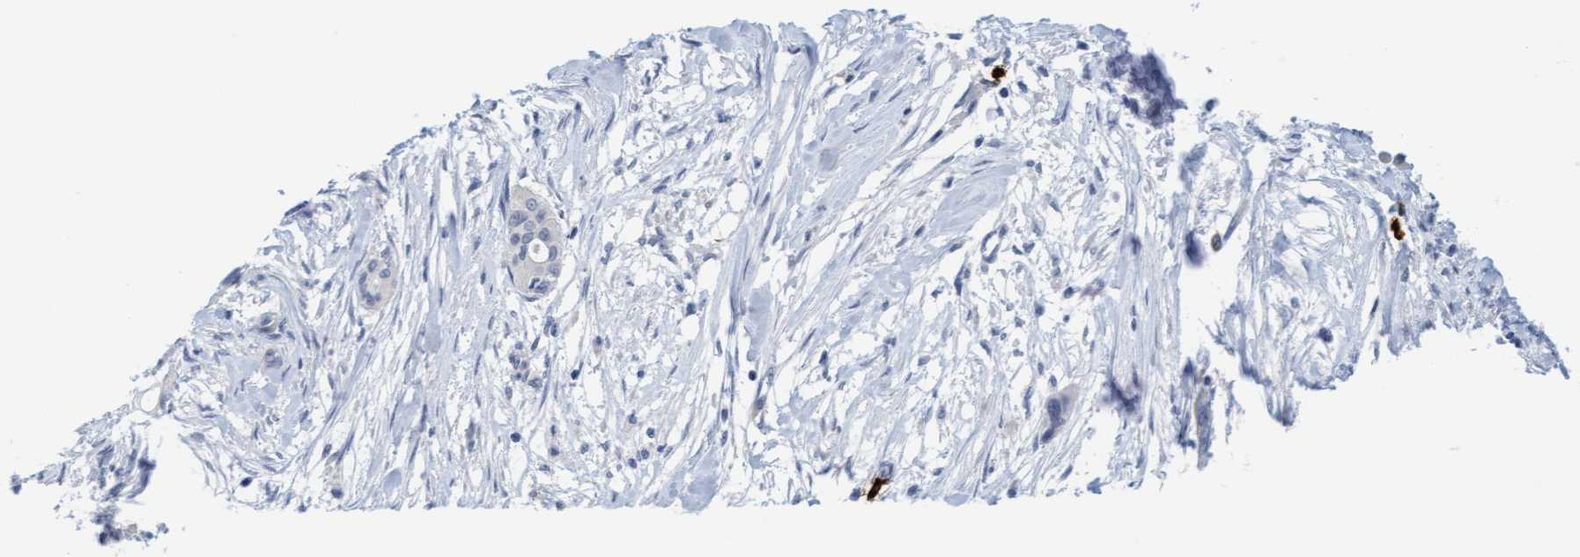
{"staining": {"intensity": "negative", "quantity": "none", "location": "none"}, "tissue": "pancreatic cancer", "cell_type": "Tumor cells", "image_type": "cancer", "snomed": [{"axis": "morphology", "description": "Adenocarcinoma, NOS"}, {"axis": "topography", "description": "Pancreas"}], "caption": "IHC photomicrograph of neoplastic tissue: human pancreatic cancer (adenocarcinoma) stained with DAB (3,3'-diaminobenzidine) reveals no significant protein positivity in tumor cells. (IHC, brightfield microscopy, high magnification).", "gene": "CPA3", "patient": {"sex": "female", "age": 60}}